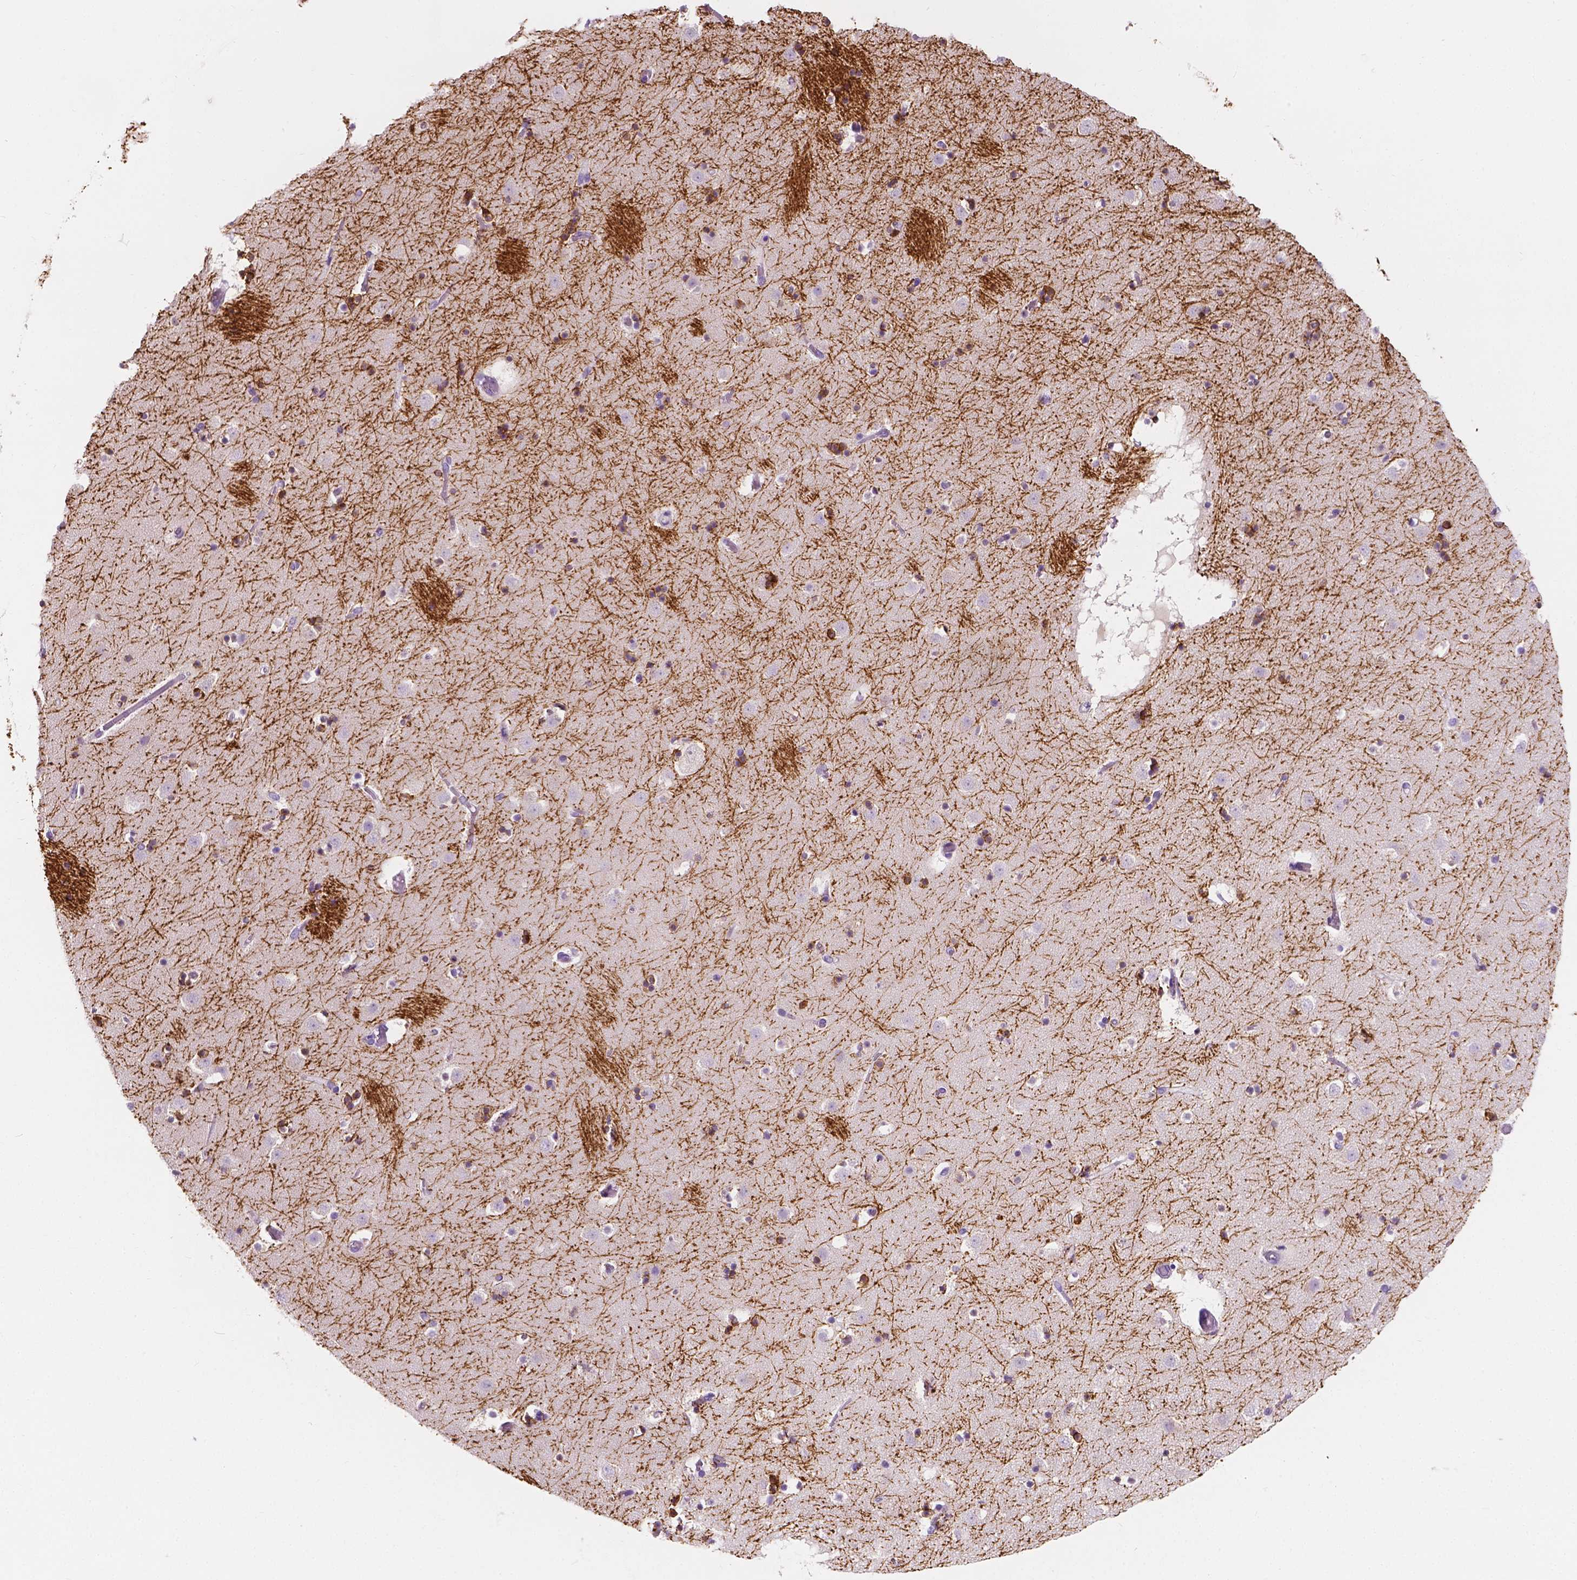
{"staining": {"intensity": "negative", "quantity": "none", "location": "none"}, "tissue": "caudate", "cell_type": "Glial cells", "image_type": "normal", "snomed": [{"axis": "morphology", "description": "Normal tissue, NOS"}, {"axis": "topography", "description": "Lateral ventricle wall"}], "caption": "Immunohistochemistry of unremarkable caudate demonstrates no expression in glial cells. The staining was performed using DAB to visualize the protein expression in brown, while the nuclei were stained in blue with hematoxylin (Magnification: 20x).", "gene": "SIRT2", "patient": {"sex": "female", "age": 42}}